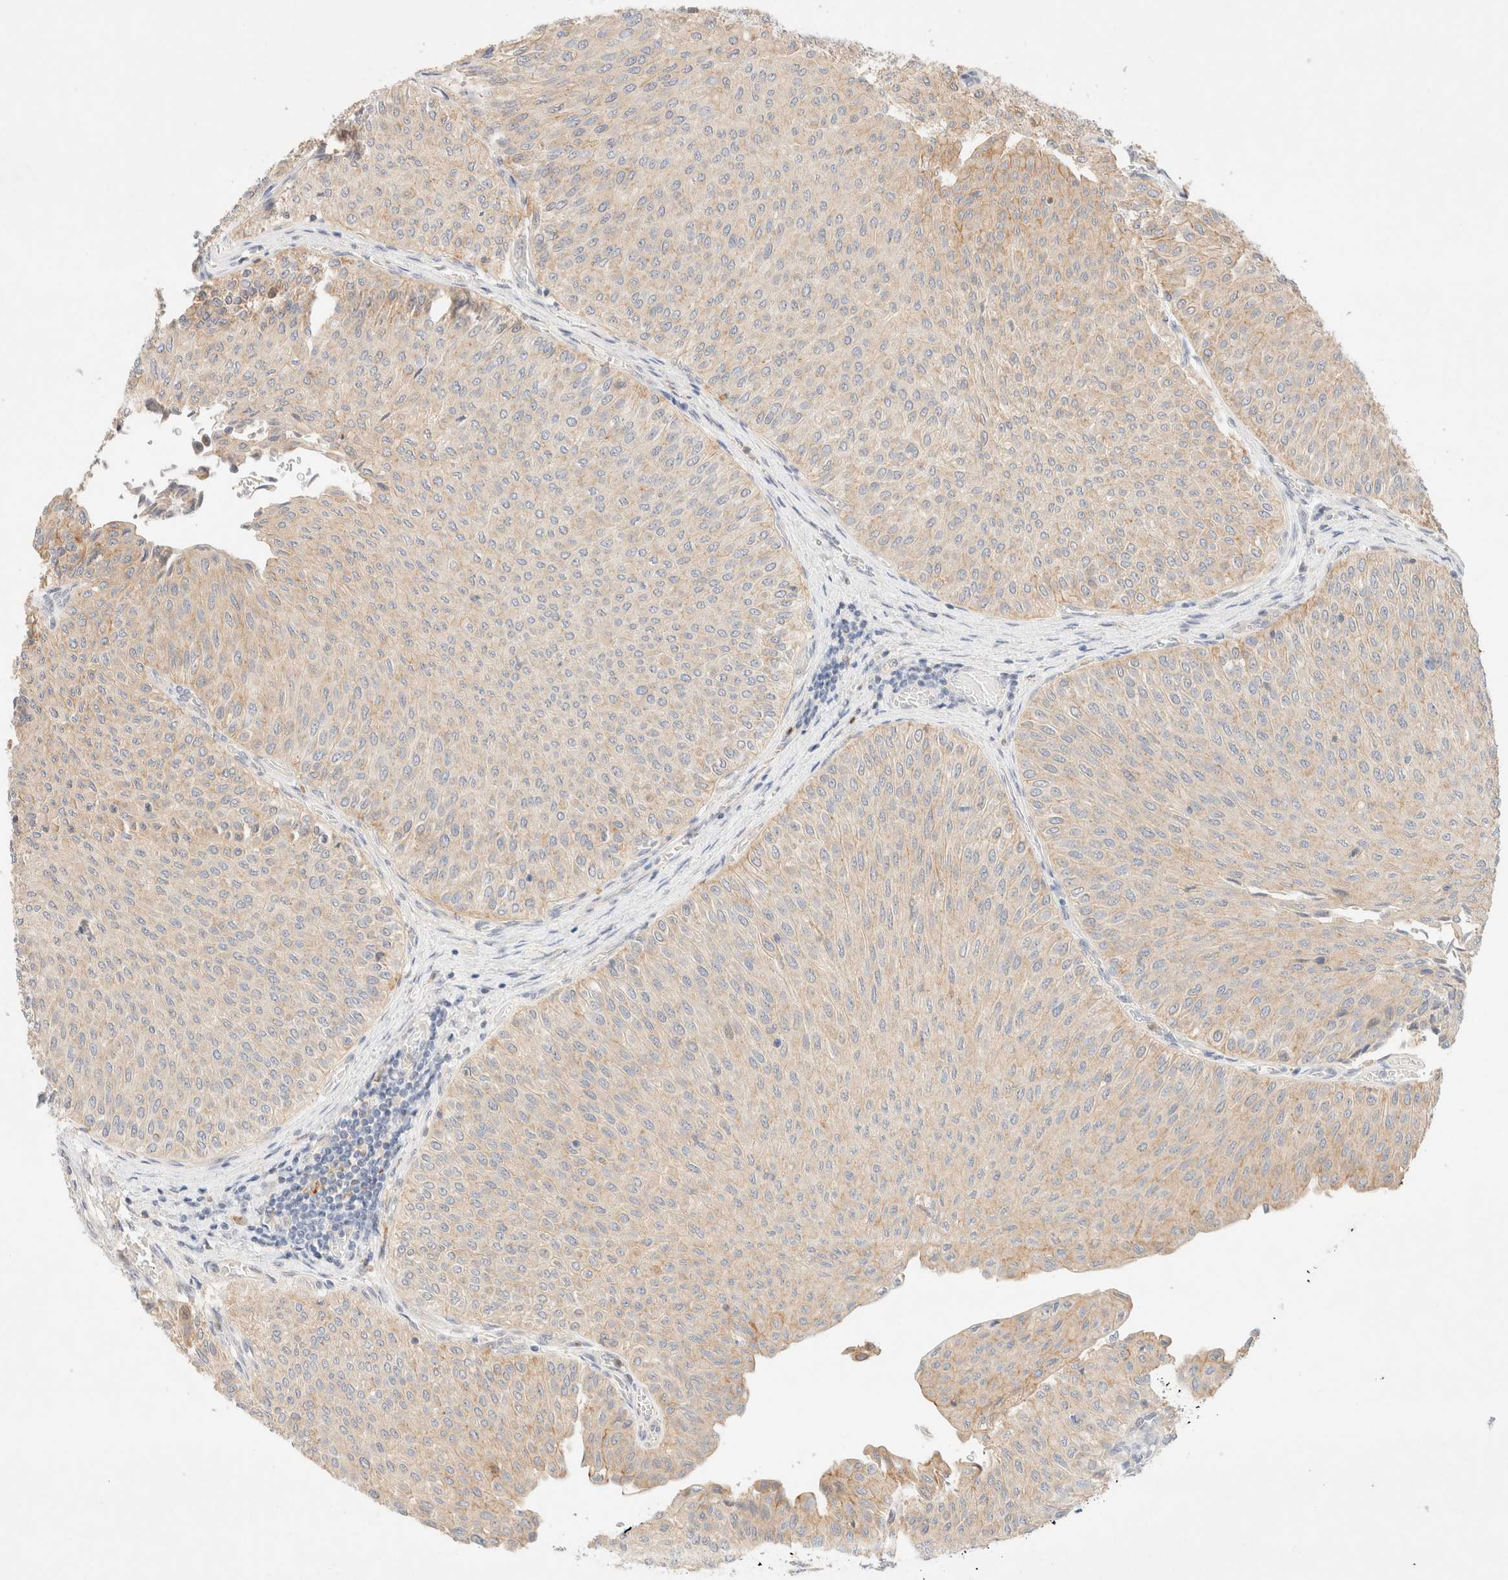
{"staining": {"intensity": "weak", "quantity": "<25%", "location": "cytoplasmic/membranous"}, "tissue": "urothelial cancer", "cell_type": "Tumor cells", "image_type": "cancer", "snomed": [{"axis": "morphology", "description": "Urothelial carcinoma, Low grade"}, {"axis": "topography", "description": "Urinary bladder"}], "caption": "The immunohistochemistry (IHC) micrograph has no significant expression in tumor cells of low-grade urothelial carcinoma tissue.", "gene": "SGSM2", "patient": {"sex": "male", "age": 78}}